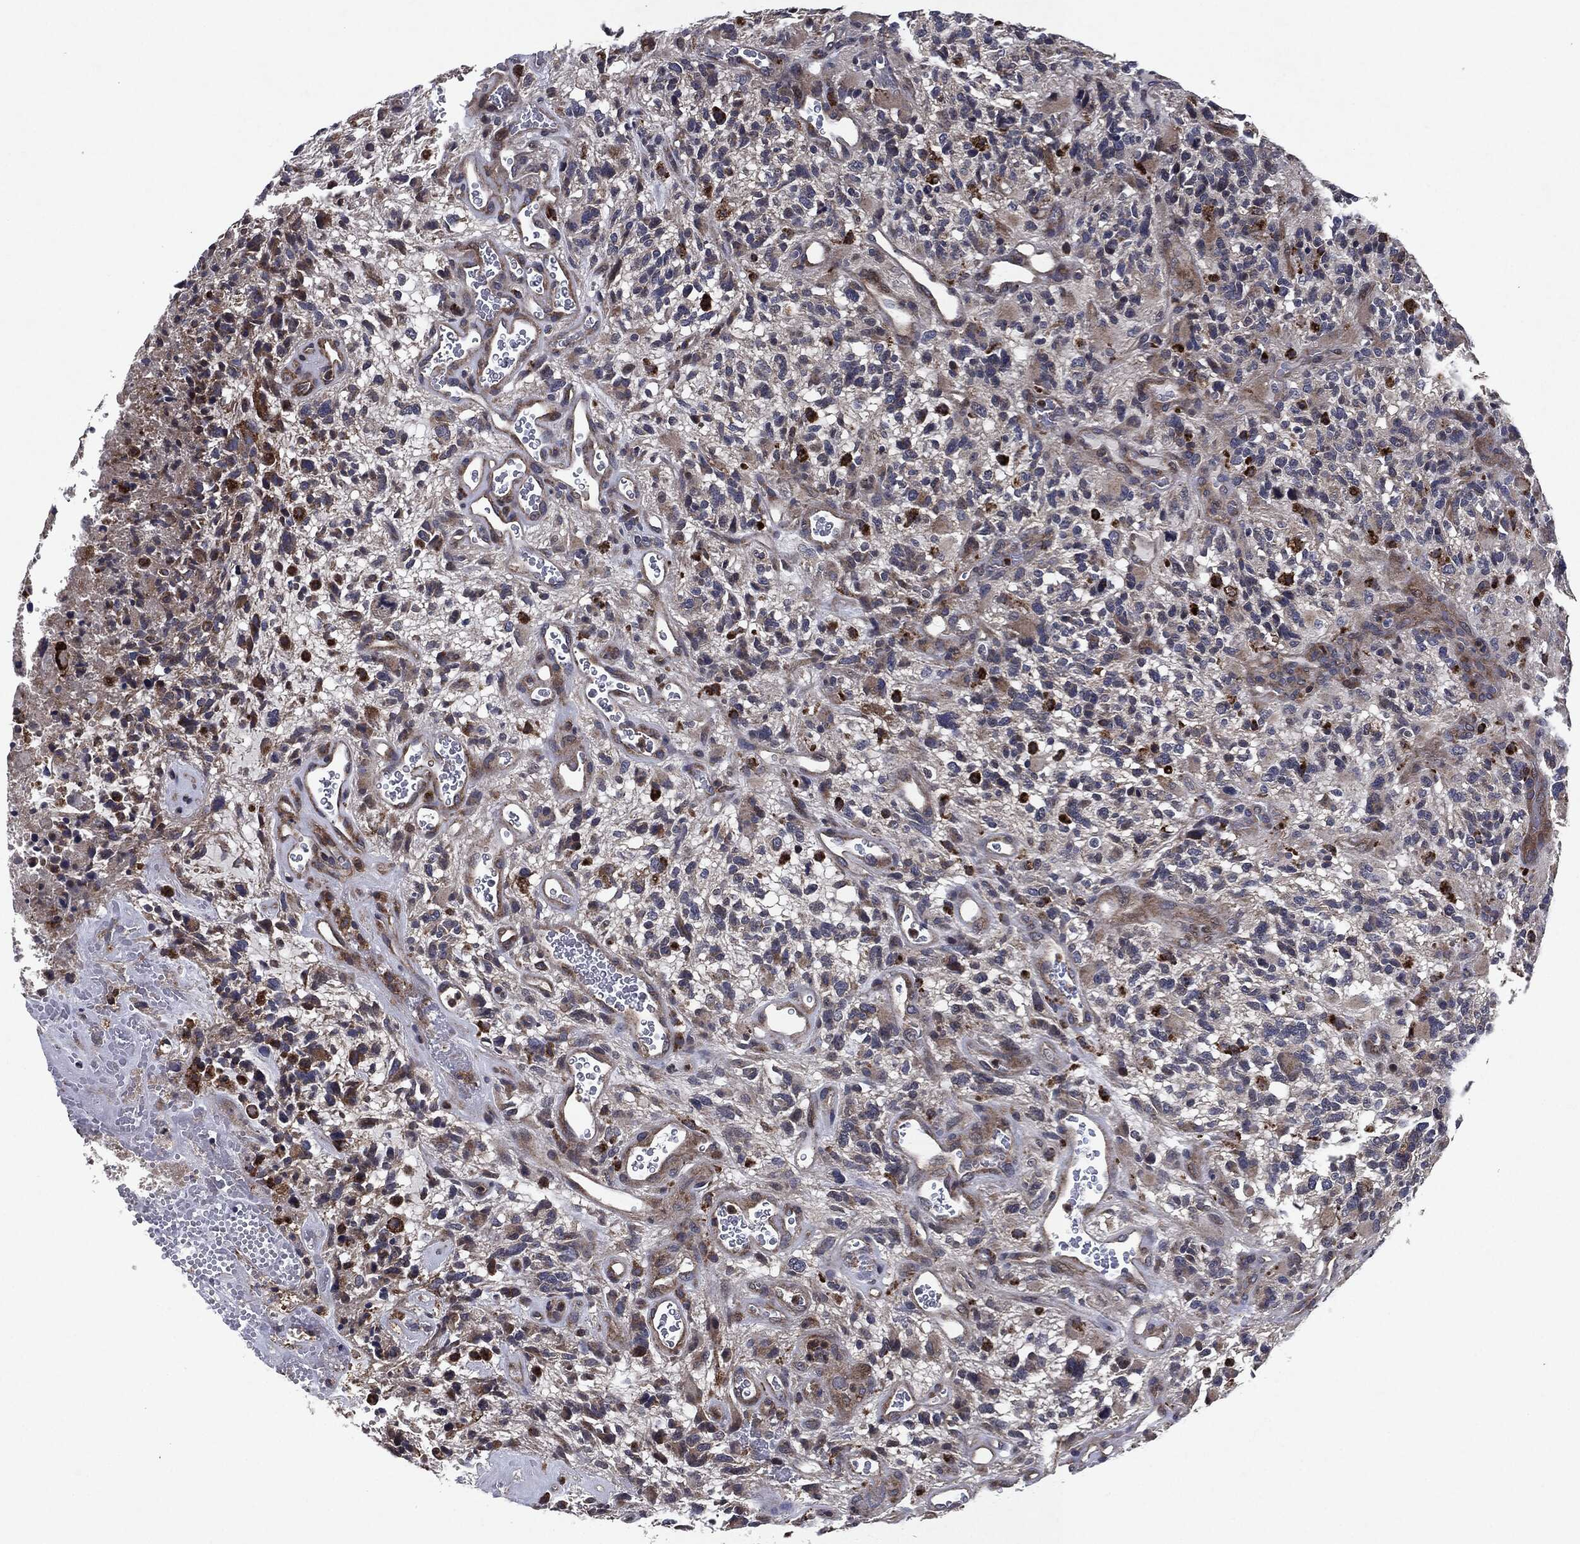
{"staining": {"intensity": "moderate", "quantity": "<25%", "location": "cytoplasmic/membranous"}, "tissue": "glioma", "cell_type": "Tumor cells", "image_type": "cancer", "snomed": [{"axis": "morphology", "description": "Glioma, malignant, High grade"}, {"axis": "topography", "description": "Brain"}], "caption": "Human malignant glioma (high-grade) stained with a brown dye reveals moderate cytoplasmic/membranous positive positivity in approximately <25% of tumor cells.", "gene": "SLC31A2", "patient": {"sex": "female", "age": 71}}